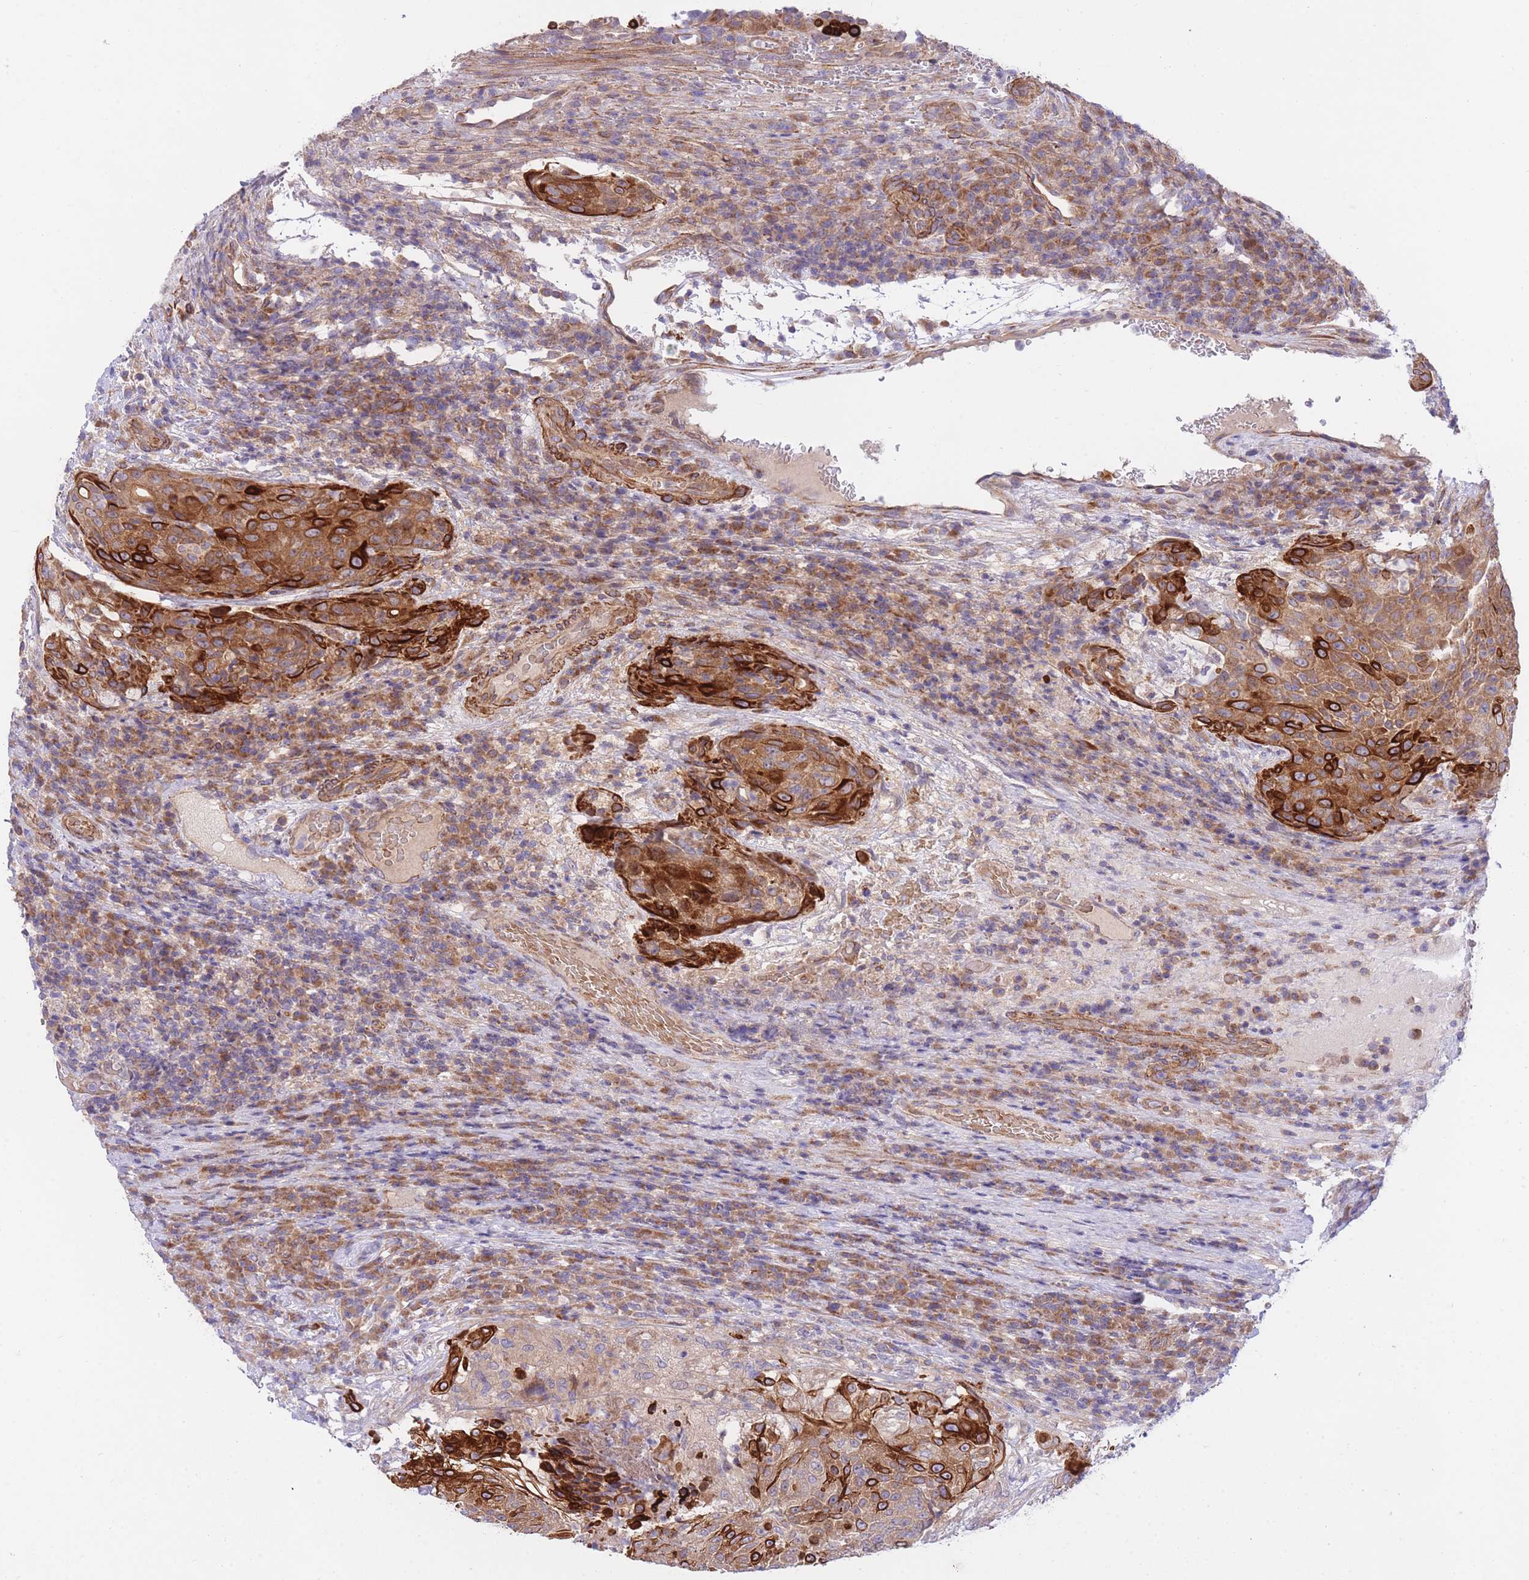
{"staining": {"intensity": "strong", "quantity": ">75%", "location": "cytoplasmic/membranous"}, "tissue": "urothelial cancer", "cell_type": "Tumor cells", "image_type": "cancer", "snomed": [{"axis": "morphology", "description": "Urothelial carcinoma, High grade"}, {"axis": "topography", "description": "Urinary bladder"}], "caption": "Brown immunohistochemical staining in human urothelial carcinoma (high-grade) exhibits strong cytoplasmic/membranous positivity in about >75% of tumor cells. (DAB (3,3'-diaminobenzidine) = brown stain, brightfield microscopy at high magnification).", "gene": "CHAC1", "patient": {"sex": "female", "age": 63}}